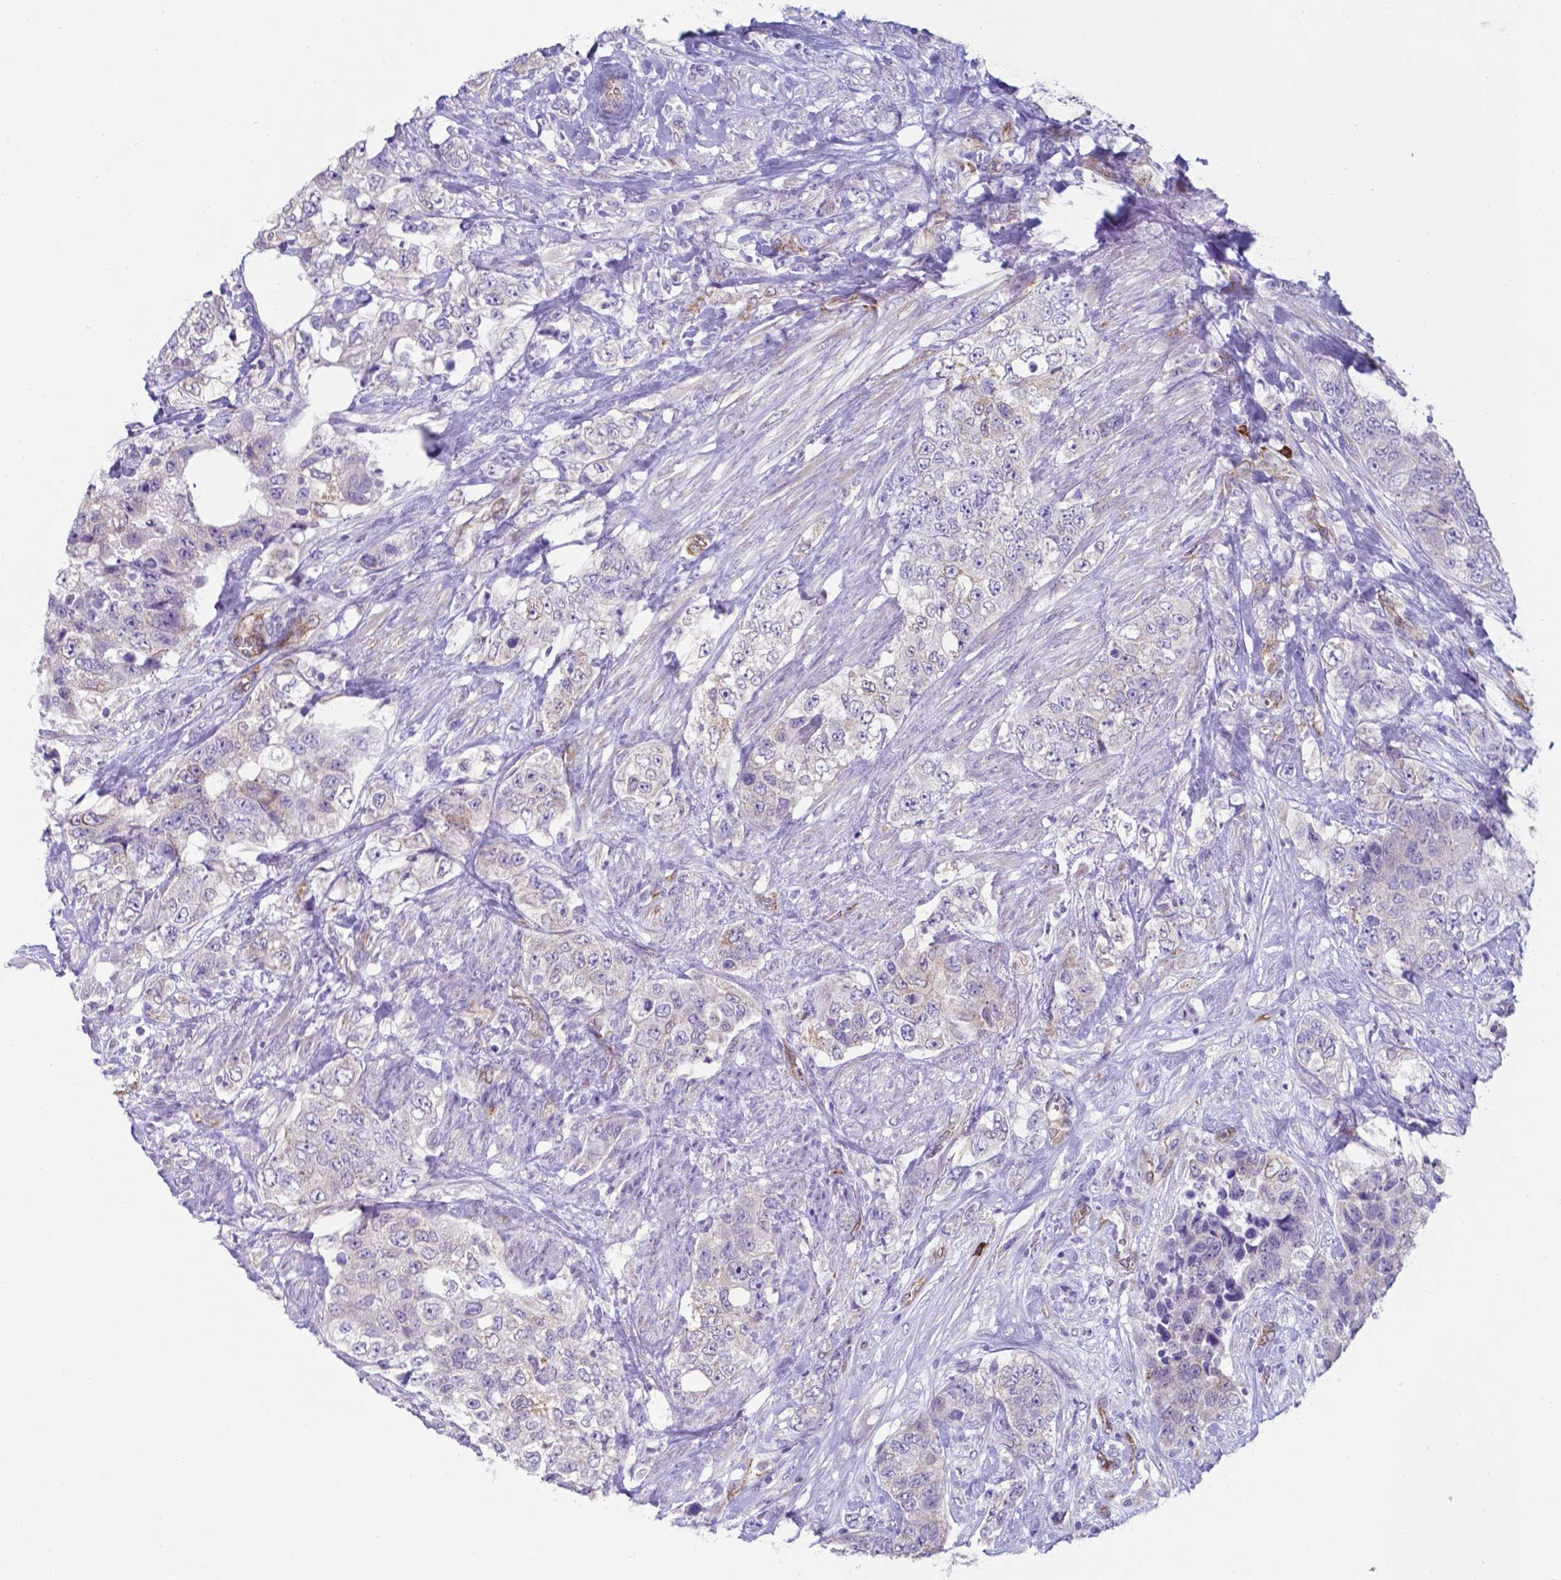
{"staining": {"intensity": "negative", "quantity": "none", "location": "none"}, "tissue": "urothelial cancer", "cell_type": "Tumor cells", "image_type": "cancer", "snomed": [{"axis": "morphology", "description": "Urothelial carcinoma, High grade"}, {"axis": "topography", "description": "Urinary bladder"}], "caption": "A high-resolution micrograph shows IHC staining of urothelial cancer, which shows no significant positivity in tumor cells.", "gene": "UBE2J1", "patient": {"sex": "female", "age": 78}}